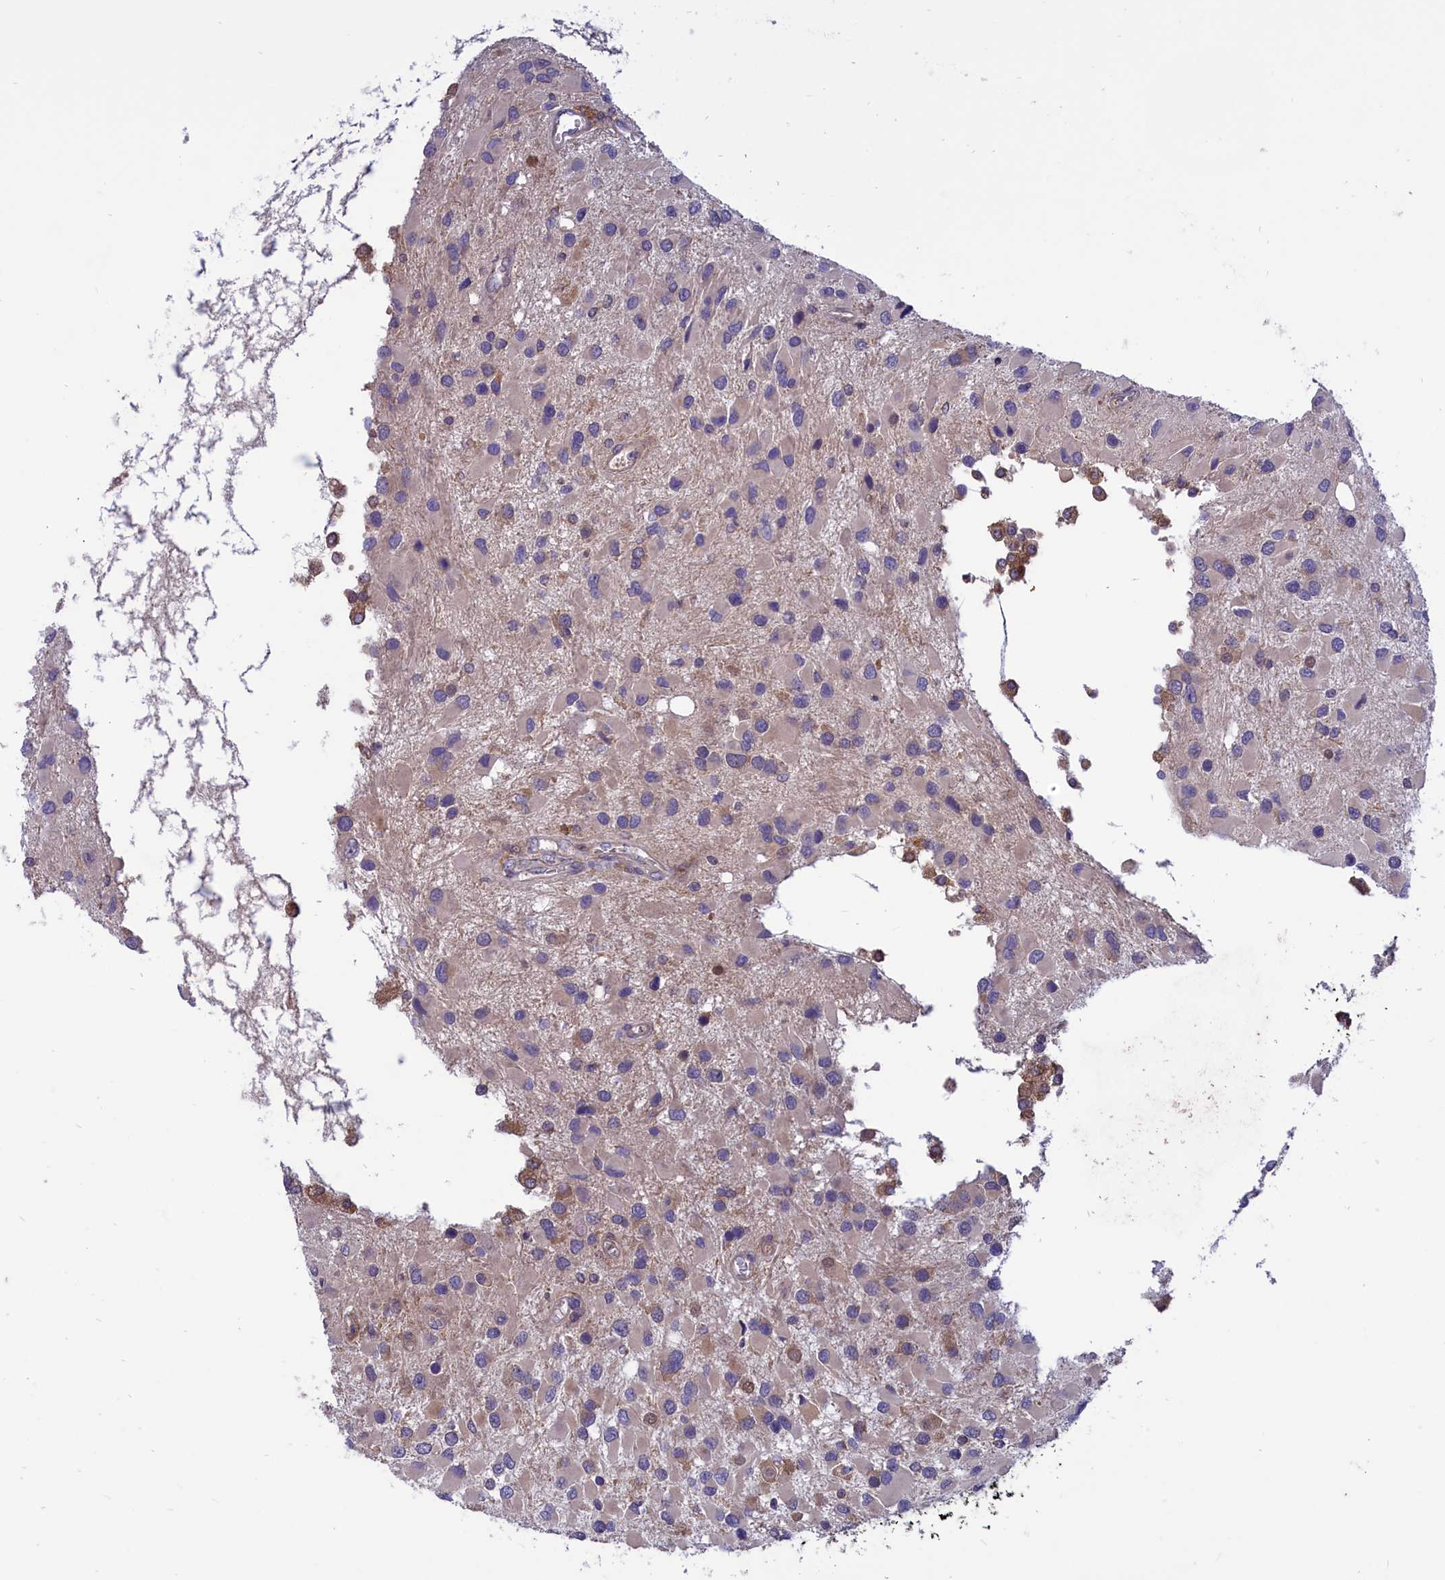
{"staining": {"intensity": "negative", "quantity": "none", "location": "none"}, "tissue": "glioma", "cell_type": "Tumor cells", "image_type": "cancer", "snomed": [{"axis": "morphology", "description": "Glioma, malignant, High grade"}, {"axis": "topography", "description": "Brain"}], "caption": "Tumor cells are negative for protein expression in human malignant glioma (high-grade). Nuclei are stained in blue.", "gene": "AMDHD2", "patient": {"sex": "male", "age": 53}}